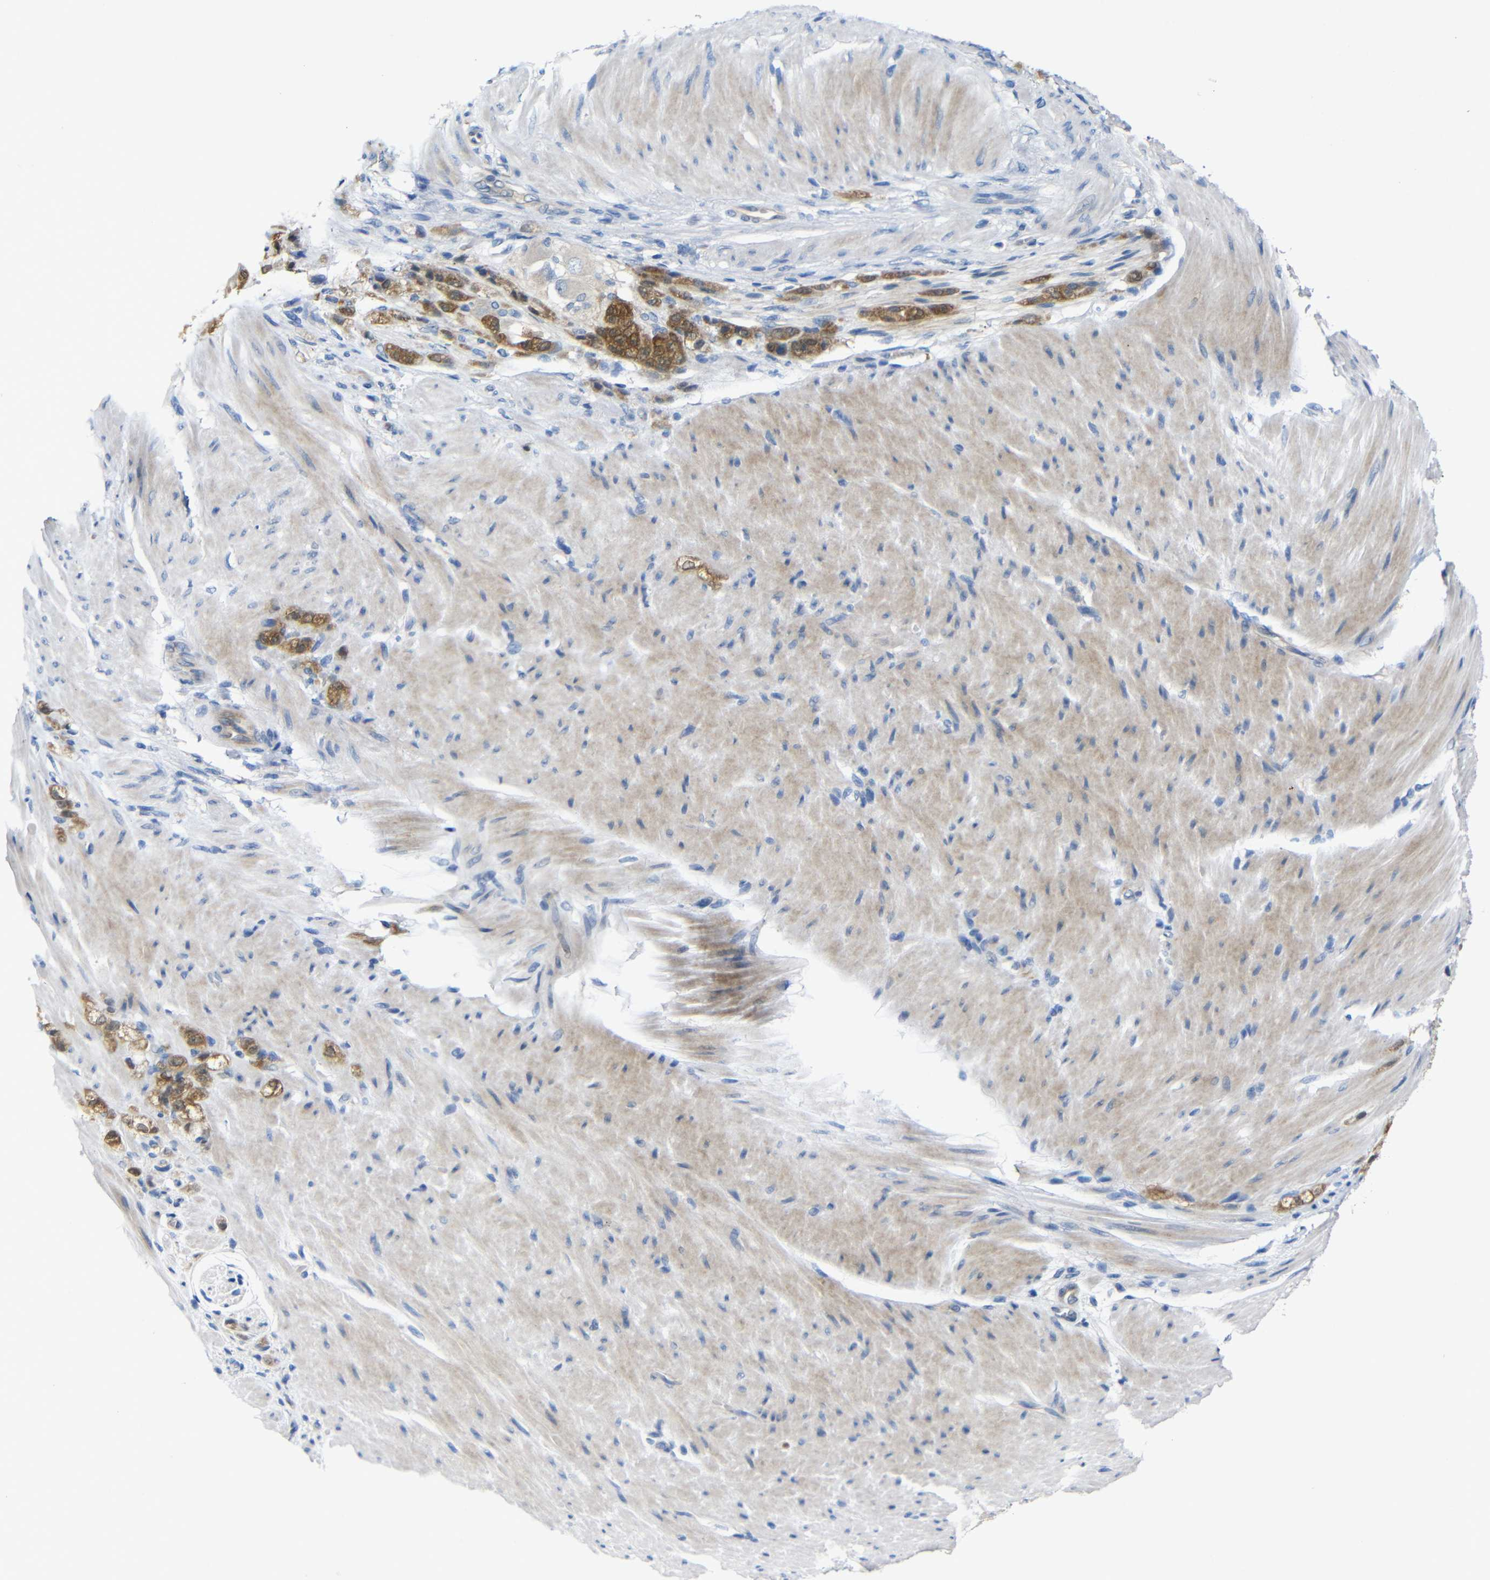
{"staining": {"intensity": "moderate", "quantity": ">75%", "location": "cytoplasmic/membranous"}, "tissue": "stomach cancer", "cell_type": "Tumor cells", "image_type": "cancer", "snomed": [{"axis": "morphology", "description": "Adenocarcinoma, NOS"}, {"axis": "topography", "description": "Stomach"}], "caption": "Moderate cytoplasmic/membranous staining is present in approximately >75% of tumor cells in stomach cancer (adenocarcinoma).", "gene": "TBC1D32", "patient": {"sex": "male", "age": 82}}